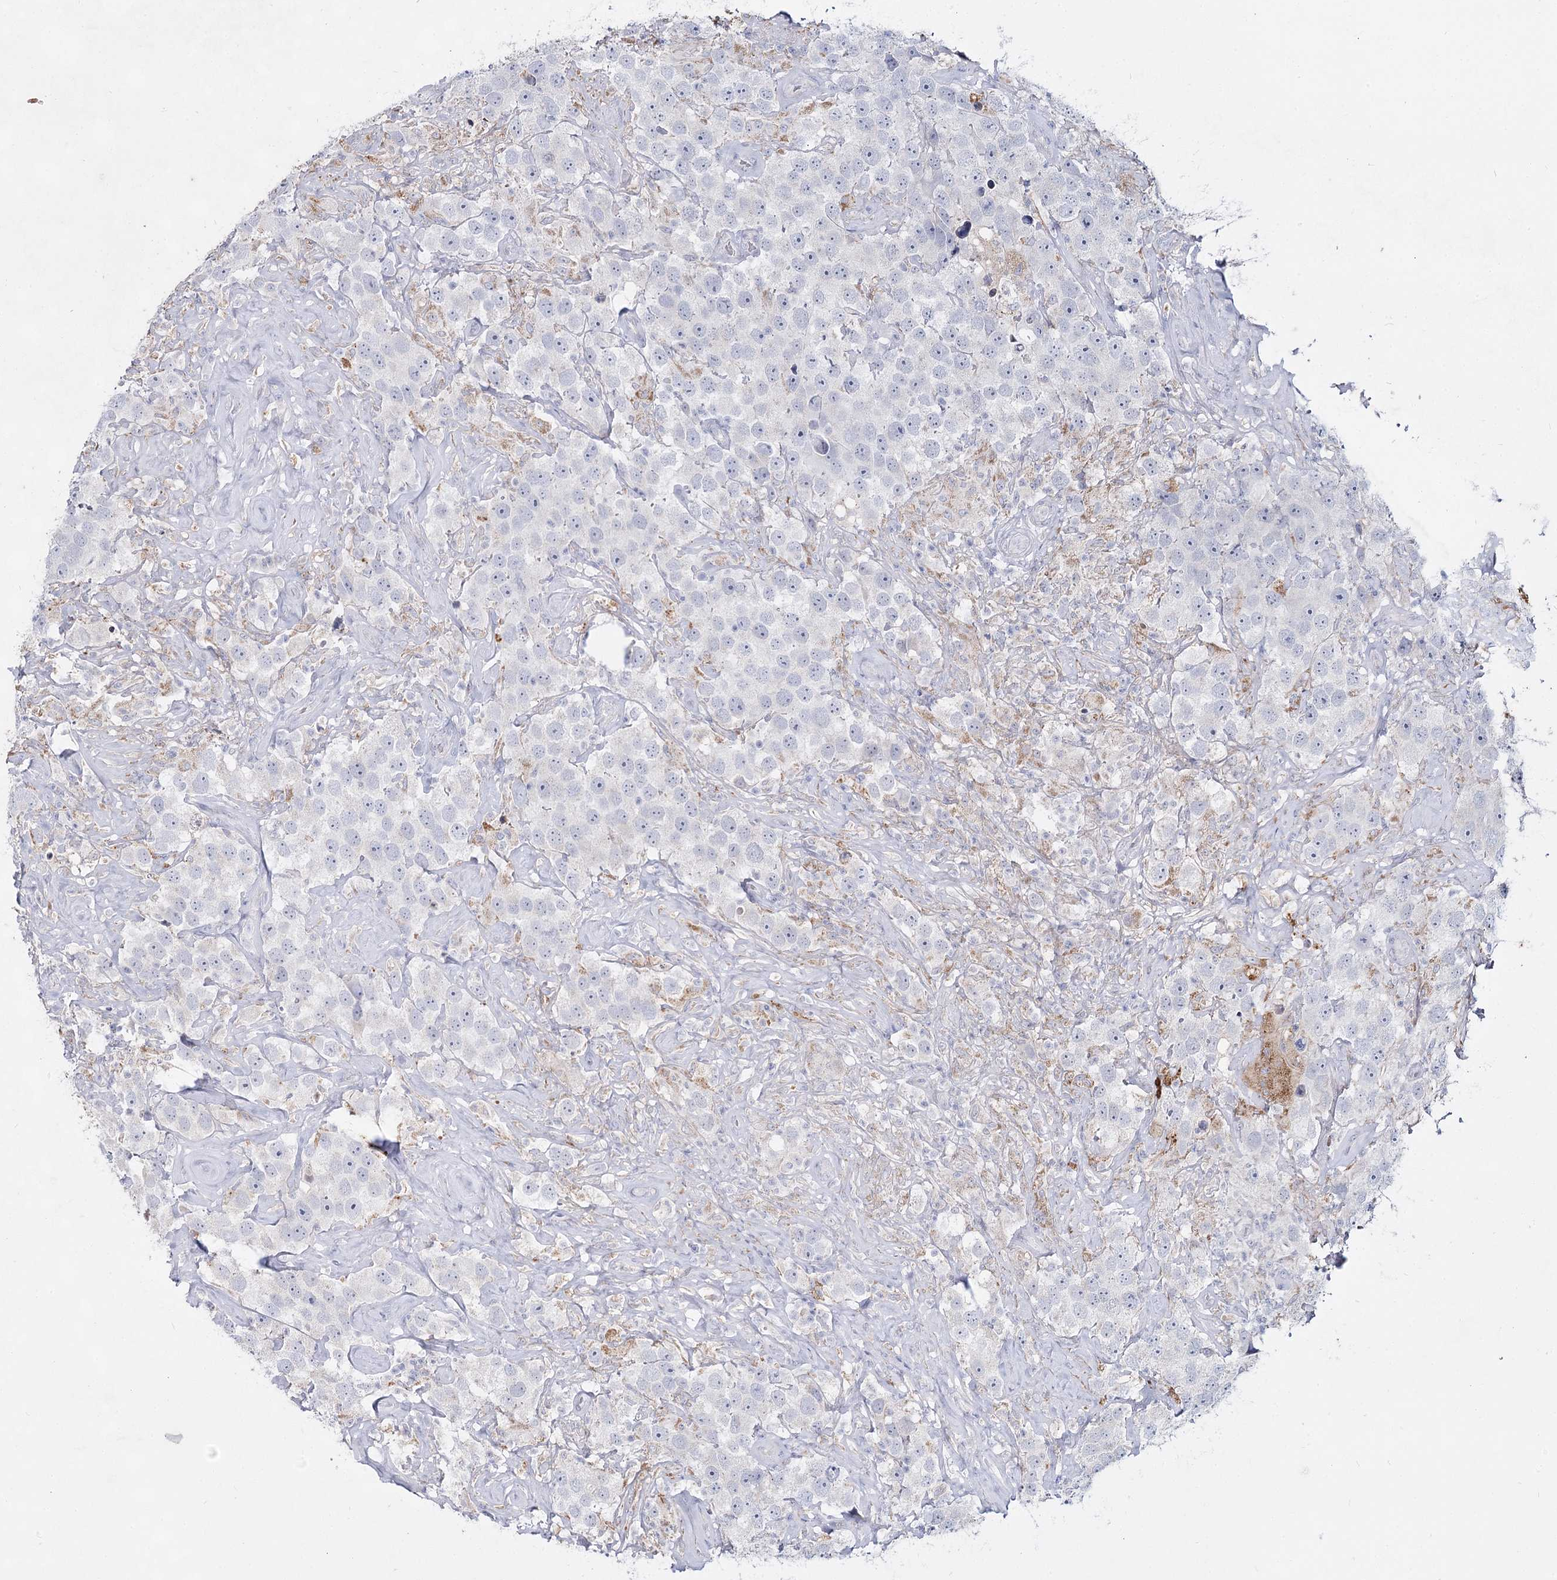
{"staining": {"intensity": "negative", "quantity": "none", "location": "none"}, "tissue": "testis cancer", "cell_type": "Tumor cells", "image_type": "cancer", "snomed": [{"axis": "morphology", "description": "Seminoma, NOS"}, {"axis": "topography", "description": "Testis"}], "caption": "Tumor cells show no significant positivity in testis cancer (seminoma).", "gene": "CCDC73", "patient": {"sex": "male", "age": 49}}